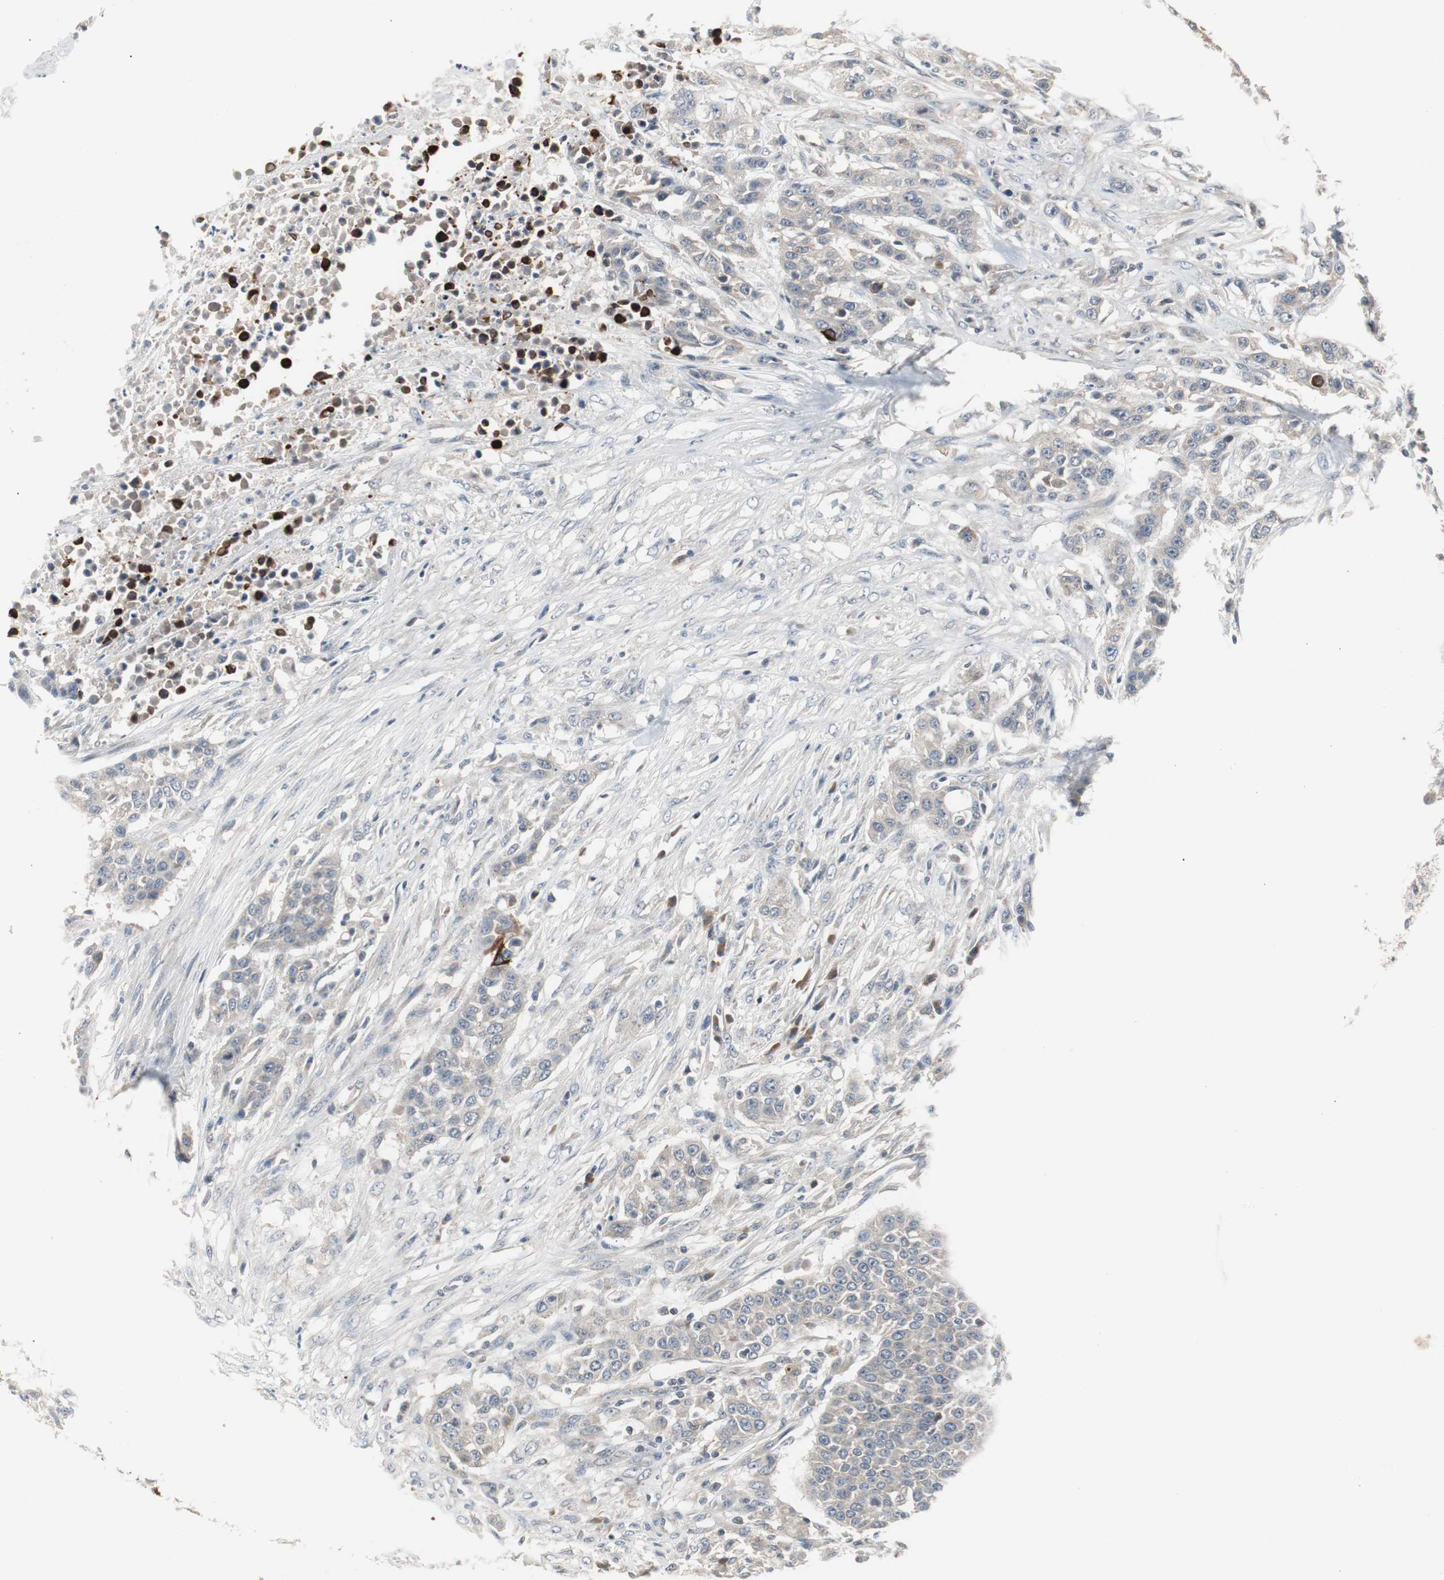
{"staining": {"intensity": "weak", "quantity": "25%-75%", "location": "cytoplasmic/membranous"}, "tissue": "urothelial cancer", "cell_type": "Tumor cells", "image_type": "cancer", "snomed": [{"axis": "morphology", "description": "Urothelial carcinoma, High grade"}, {"axis": "topography", "description": "Urinary bladder"}], "caption": "Brown immunohistochemical staining in human urothelial cancer reveals weak cytoplasmic/membranous staining in about 25%-75% of tumor cells.", "gene": "ZMPSTE24", "patient": {"sex": "male", "age": 74}}